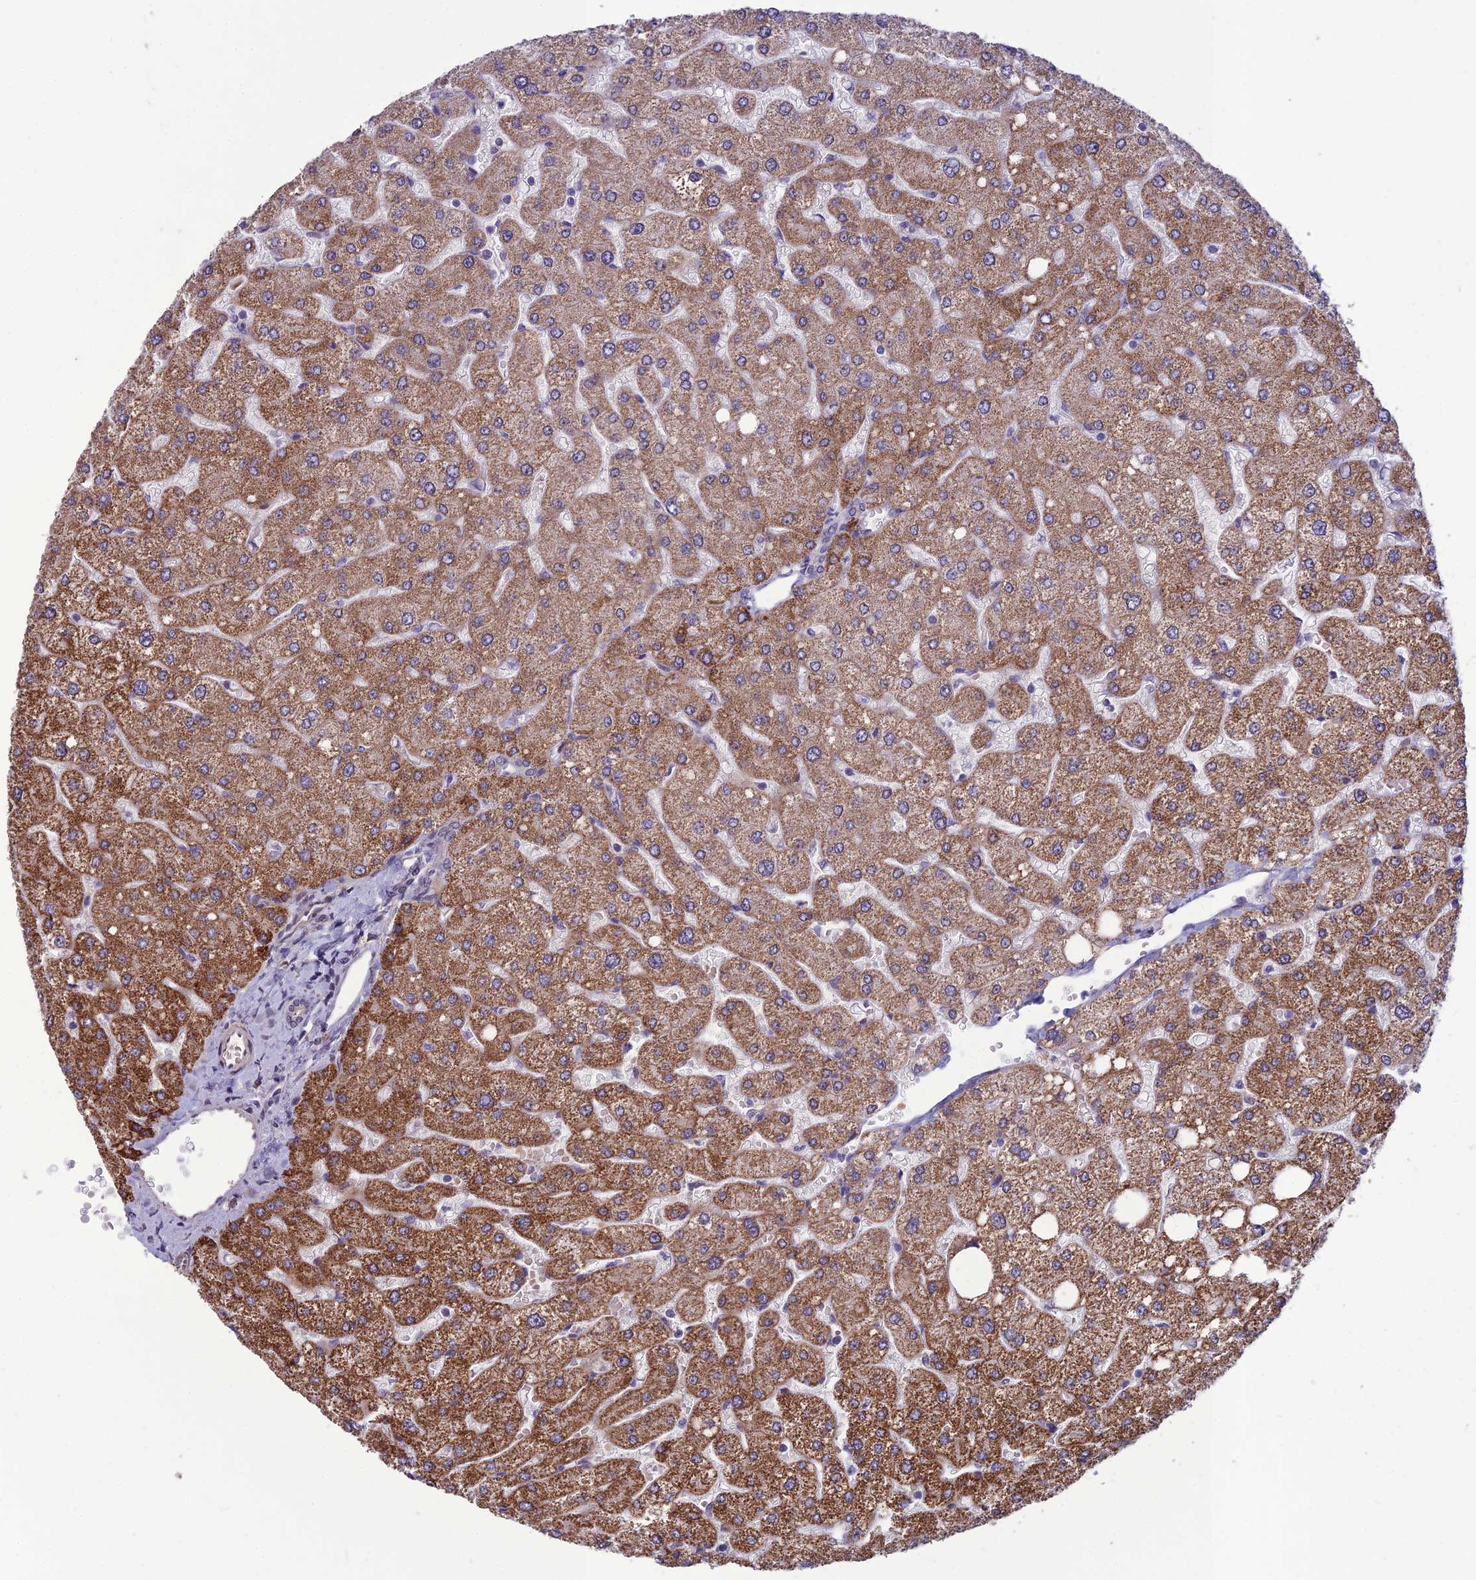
{"staining": {"intensity": "negative", "quantity": "none", "location": "none"}, "tissue": "liver", "cell_type": "Cholangiocytes", "image_type": "normal", "snomed": [{"axis": "morphology", "description": "Normal tissue, NOS"}, {"axis": "topography", "description": "Liver"}], "caption": "Immunohistochemistry (IHC) image of unremarkable liver: human liver stained with DAB (3,3'-diaminobenzidine) shows no significant protein expression in cholangiocytes.", "gene": "FBRS", "patient": {"sex": "male", "age": 55}}